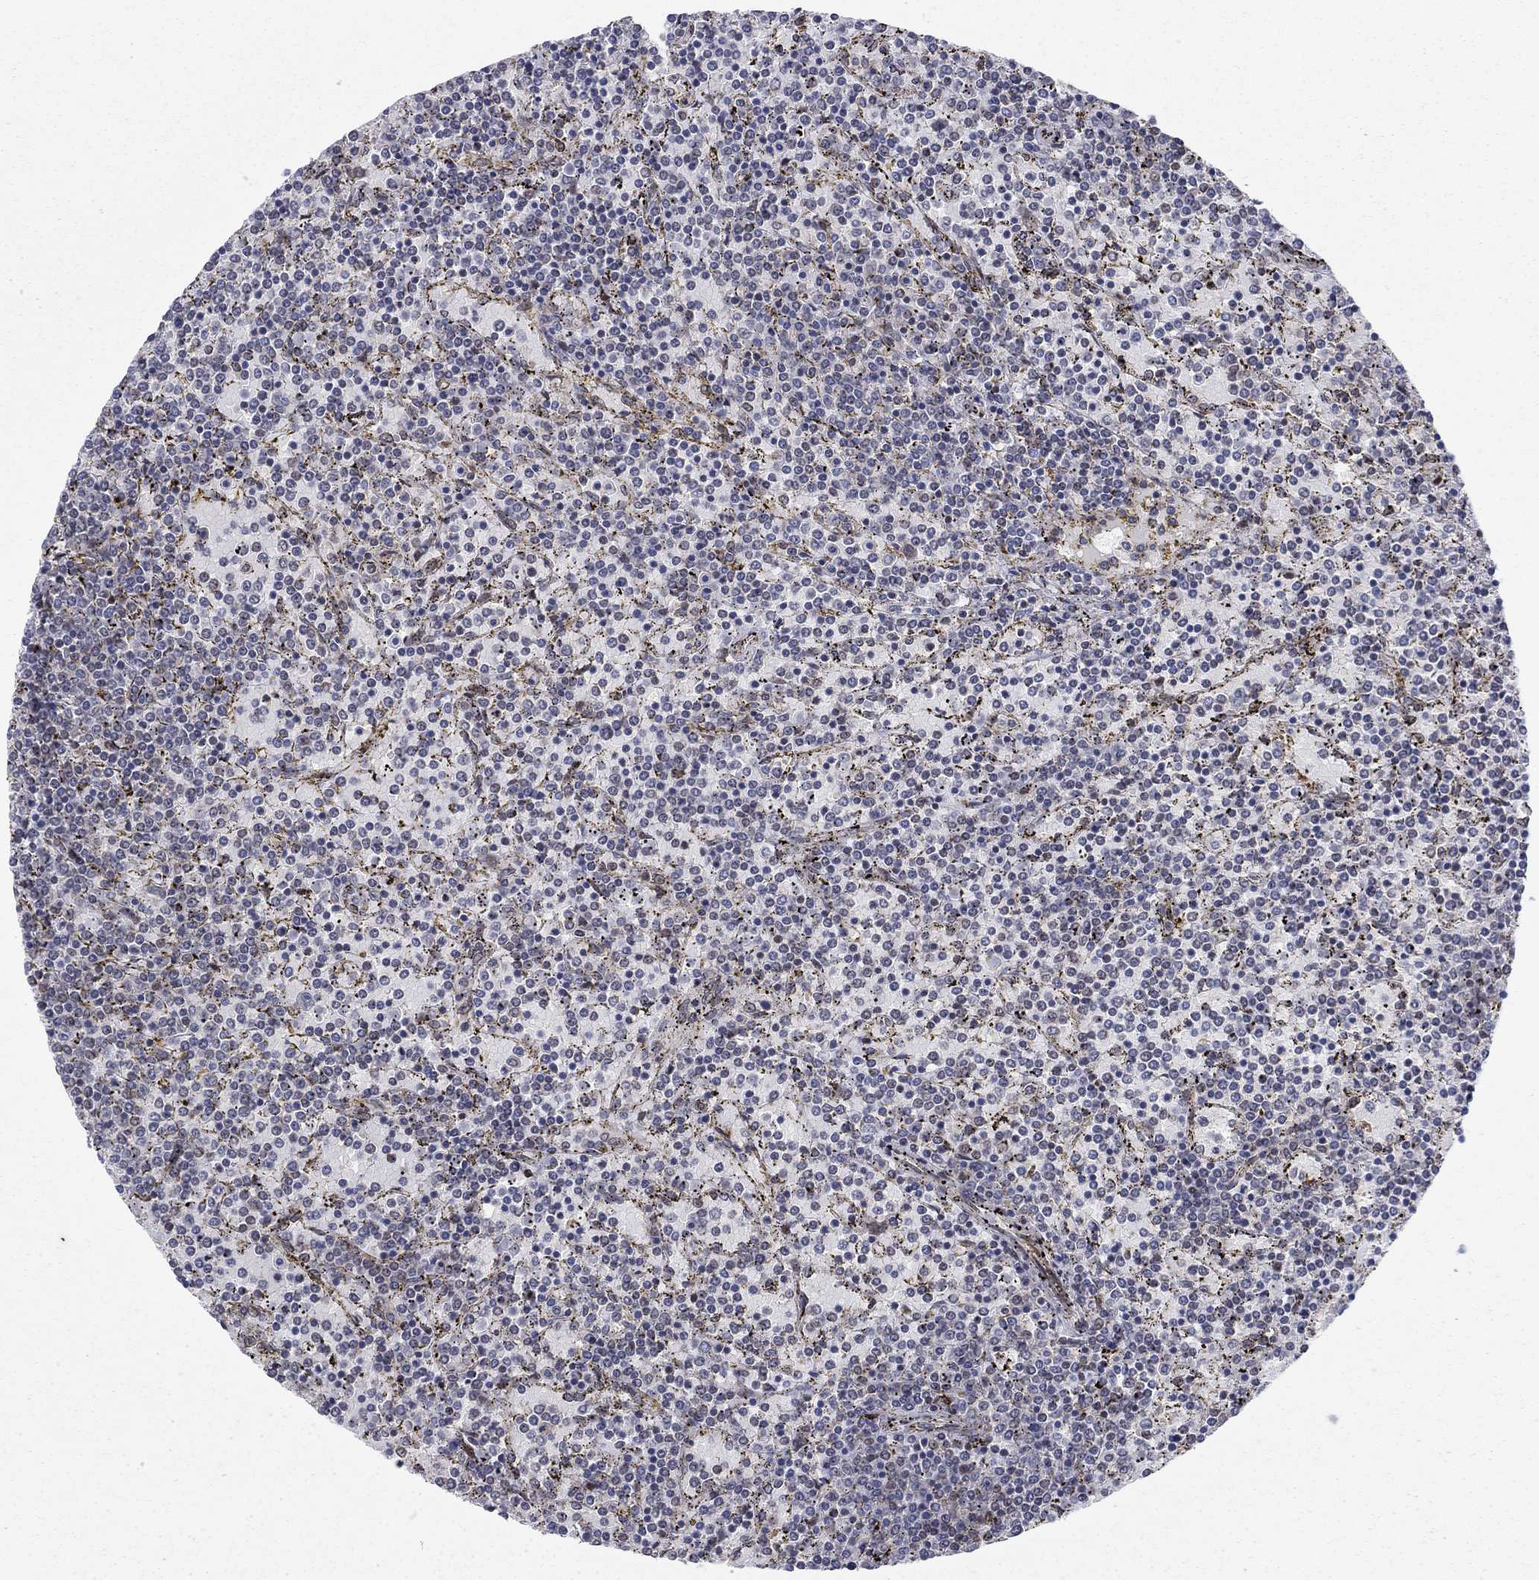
{"staining": {"intensity": "negative", "quantity": "none", "location": "none"}, "tissue": "lymphoma", "cell_type": "Tumor cells", "image_type": "cancer", "snomed": [{"axis": "morphology", "description": "Malignant lymphoma, non-Hodgkin's type, Low grade"}, {"axis": "topography", "description": "Spleen"}], "caption": "This histopathology image is of low-grade malignant lymphoma, non-Hodgkin's type stained with immunohistochemistry to label a protein in brown with the nuclei are counter-stained blue. There is no staining in tumor cells. The staining was performed using DAB (3,3'-diaminobenzidine) to visualize the protein expression in brown, while the nuclei were stained in blue with hematoxylin (Magnification: 20x).", "gene": "PSMC1", "patient": {"sex": "female", "age": 77}}